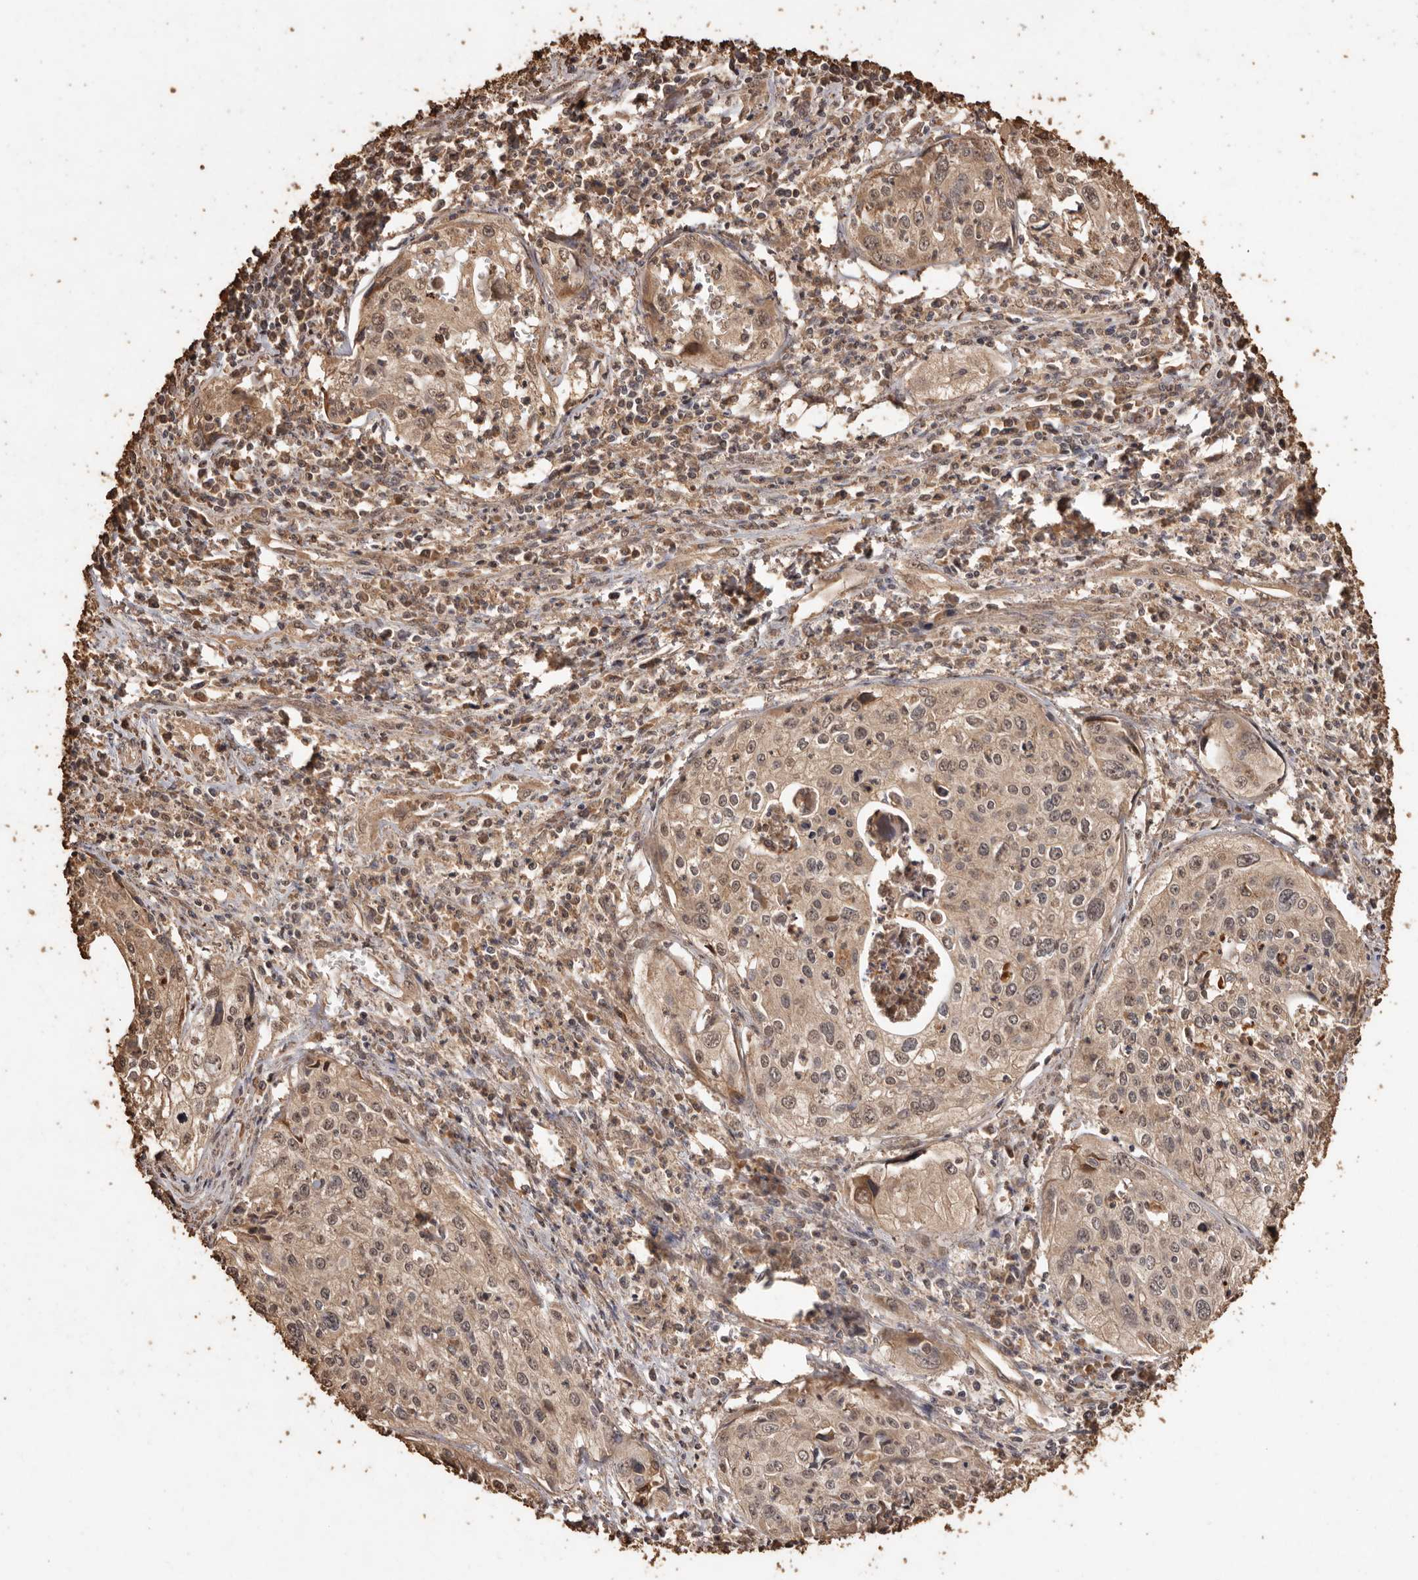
{"staining": {"intensity": "weak", "quantity": ">75%", "location": "cytoplasmic/membranous,nuclear"}, "tissue": "cervical cancer", "cell_type": "Tumor cells", "image_type": "cancer", "snomed": [{"axis": "morphology", "description": "Squamous cell carcinoma, NOS"}, {"axis": "topography", "description": "Cervix"}], "caption": "Cervical squamous cell carcinoma stained with DAB (3,3'-diaminobenzidine) immunohistochemistry displays low levels of weak cytoplasmic/membranous and nuclear positivity in approximately >75% of tumor cells. (DAB (3,3'-diaminobenzidine) = brown stain, brightfield microscopy at high magnification).", "gene": "PKDCC", "patient": {"sex": "female", "age": 31}}